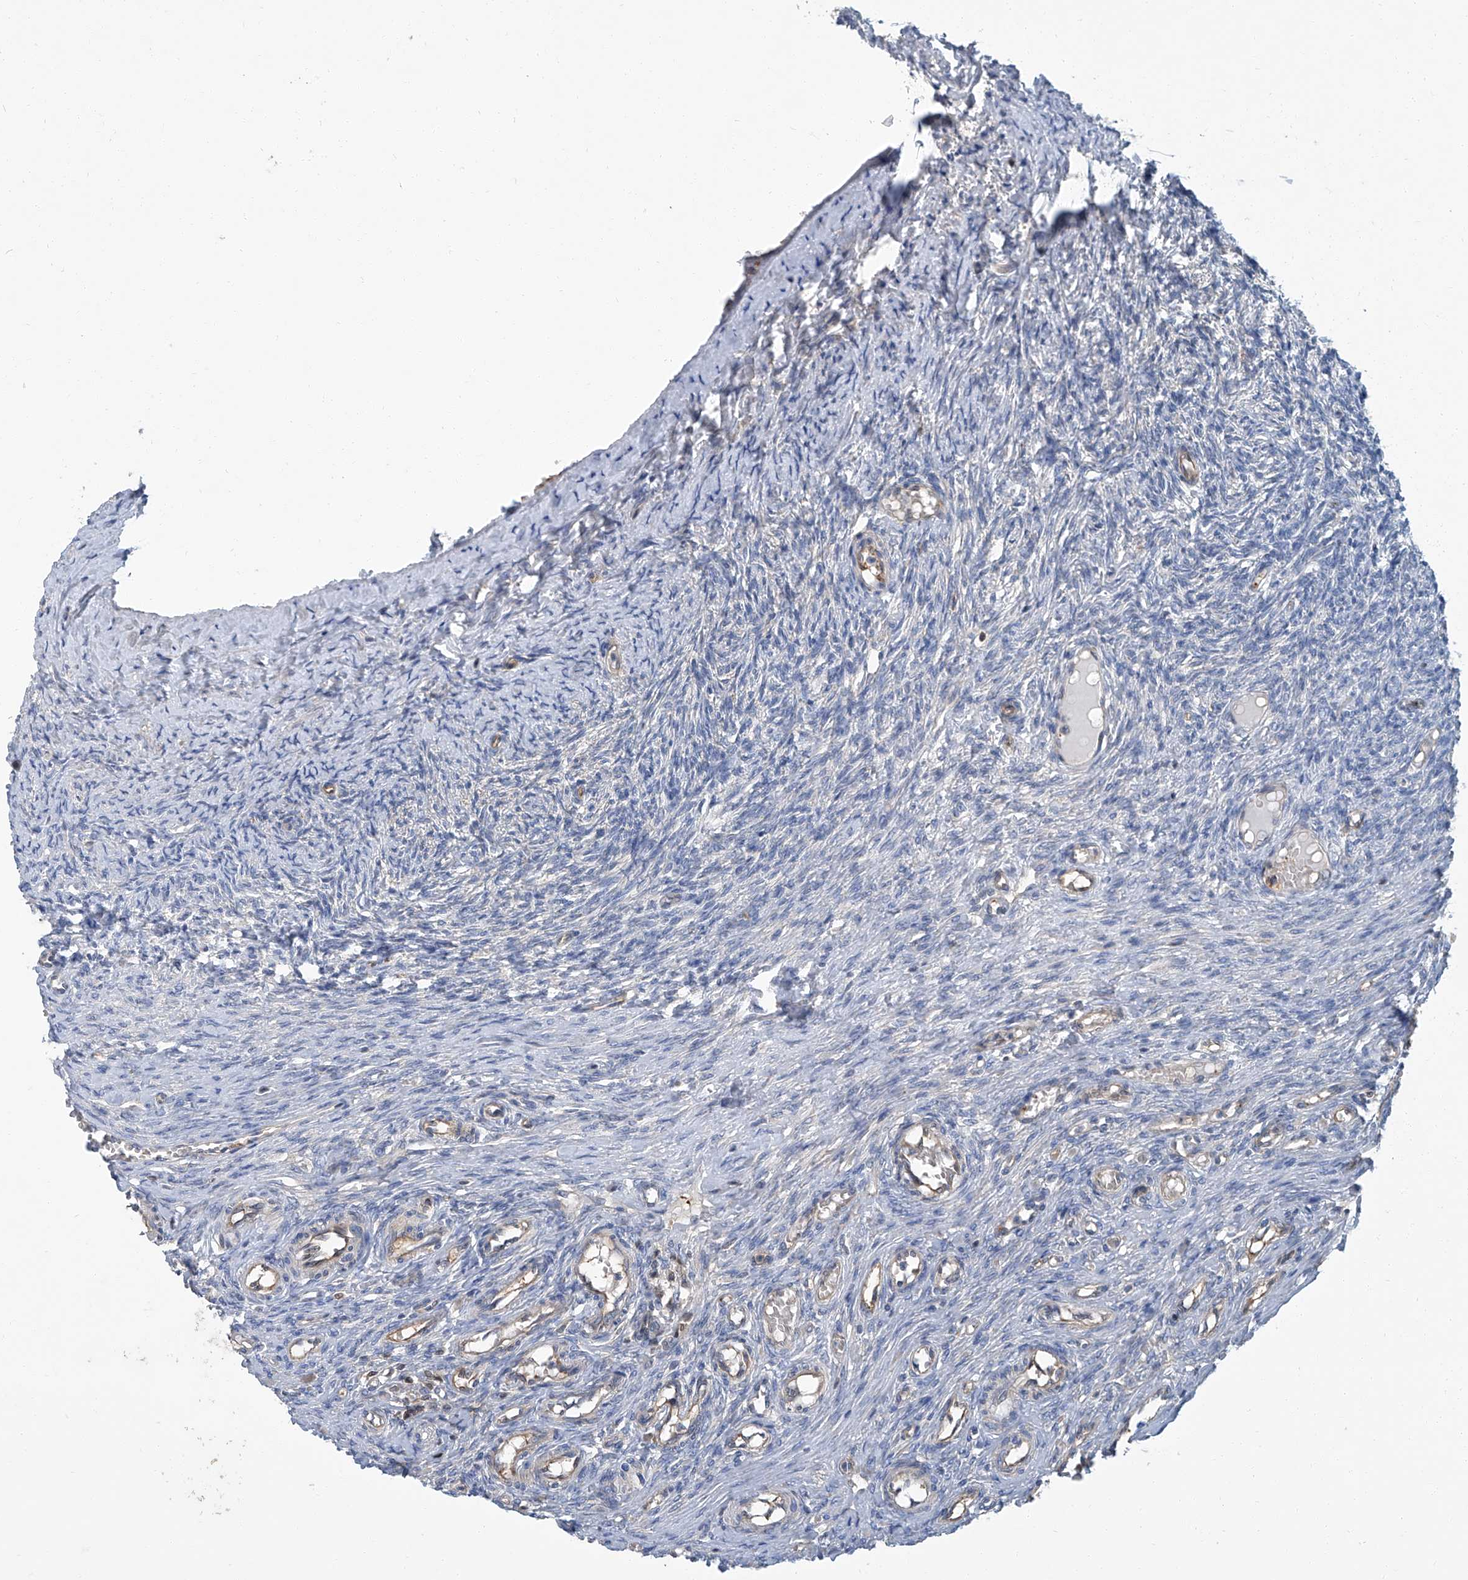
{"staining": {"intensity": "negative", "quantity": "none", "location": "none"}, "tissue": "ovary", "cell_type": "Follicle cells", "image_type": "normal", "snomed": [{"axis": "morphology", "description": "Adenocarcinoma, NOS"}, {"axis": "topography", "description": "Endometrium"}], "caption": "Micrograph shows no protein expression in follicle cells of unremarkable ovary. The staining is performed using DAB (3,3'-diaminobenzidine) brown chromogen with nuclei counter-stained in using hematoxylin.", "gene": "PSMB10", "patient": {"sex": "female", "age": 32}}